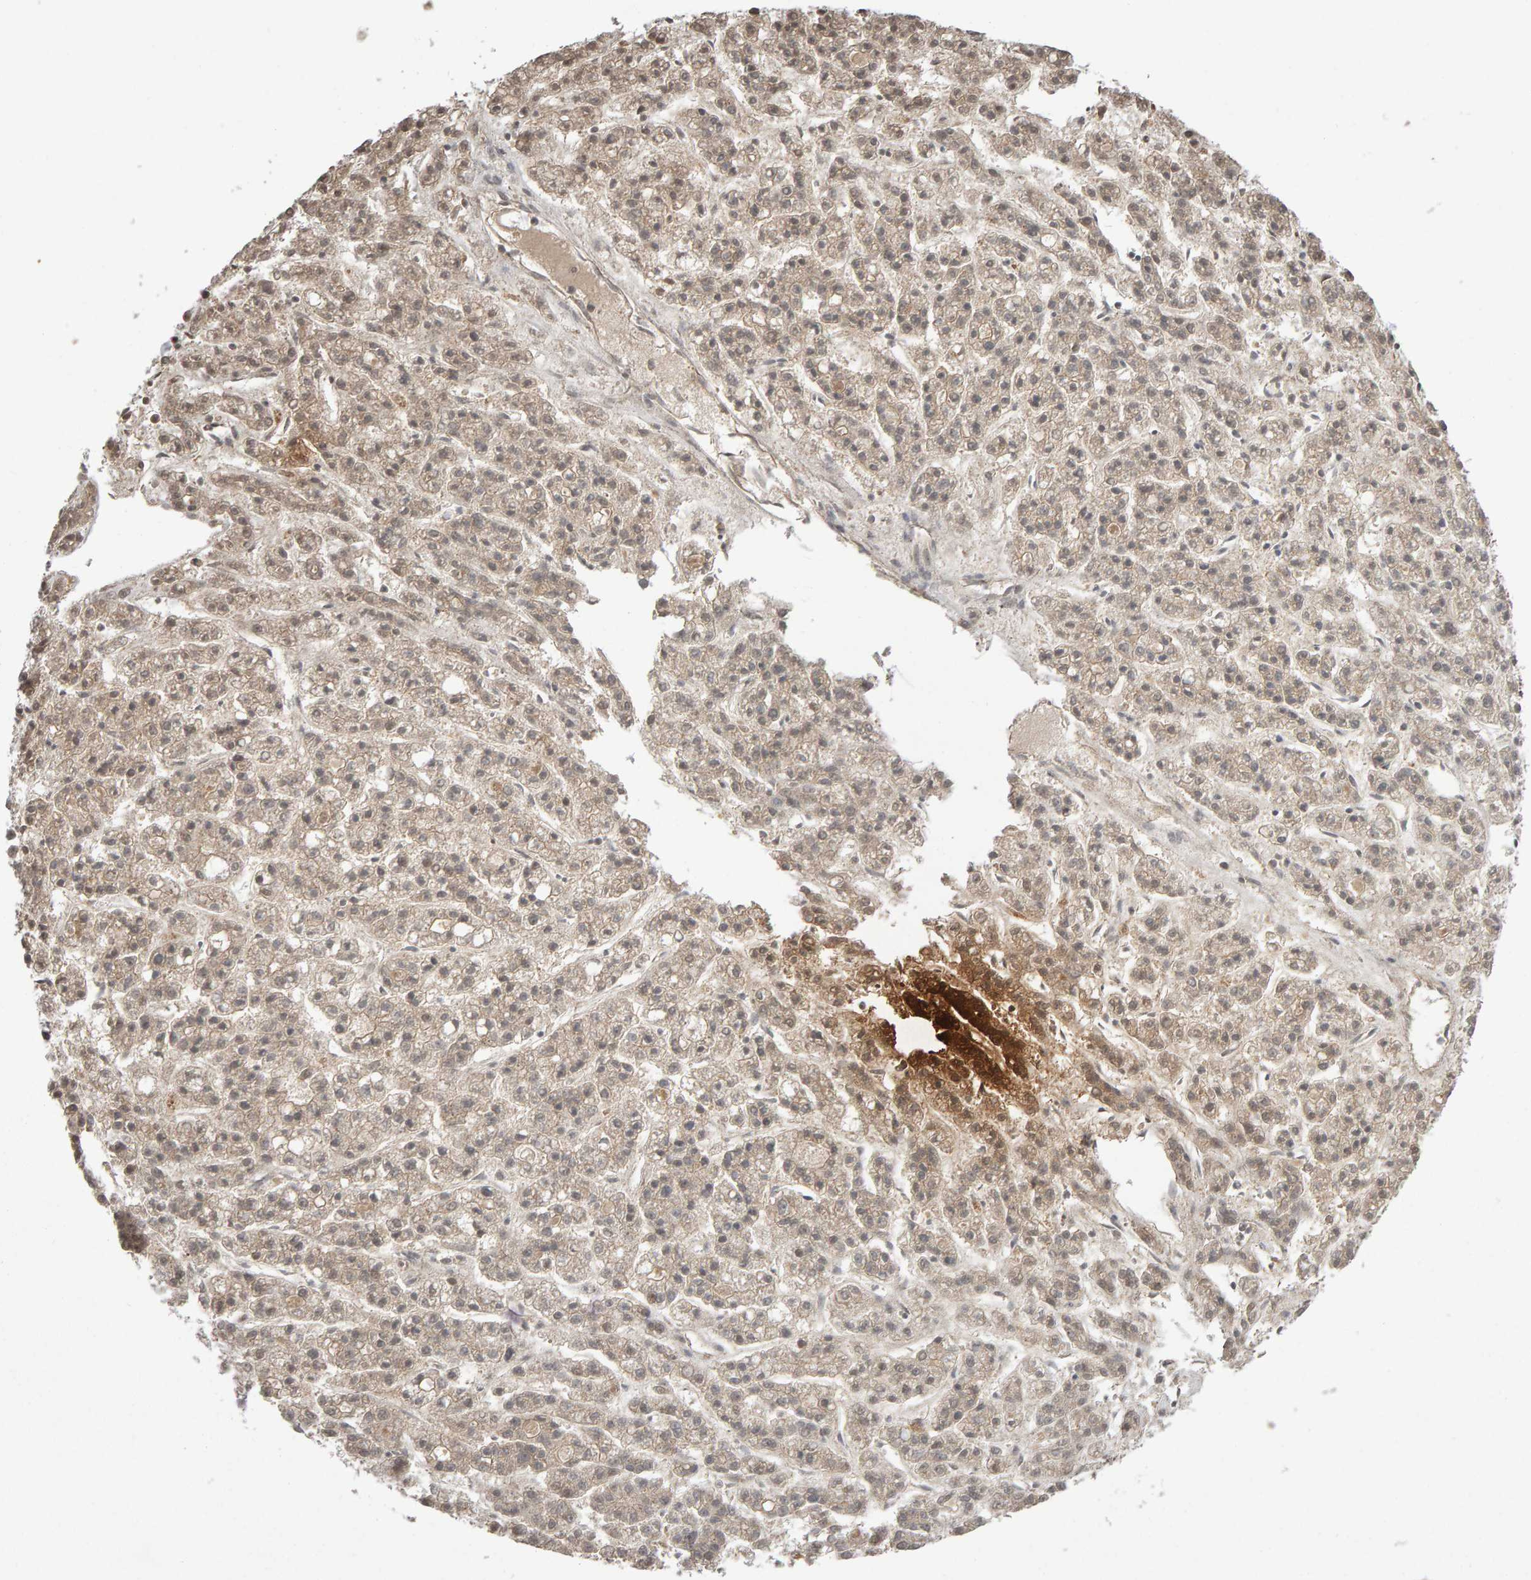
{"staining": {"intensity": "weak", "quantity": ">75%", "location": "cytoplasmic/membranous"}, "tissue": "liver cancer", "cell_type": "Tumor cells", "image_type": "cancer", "snomed": [{"axis": "morphology", "description": "Carcinoma, Hepatocellular, NOS"}, {"axis": "topography", "description": "Liver"}], "caption": "Immunohistochemistry staining of hepatocellular carcinoma (liver), which shows low levels of weak cytoplasmic/membranous expression in approximately >75% of tumor cells indicating weak cytoplasmic/membranous protein positivity. The staining was performed using DAB (3,3'-diaminobenzidine) (brown) for protein detection and nuclei were counterstained in hematoxylin (blue).", "gene": "SCRIB", "patient": {"sex": "male", "age": 70}}